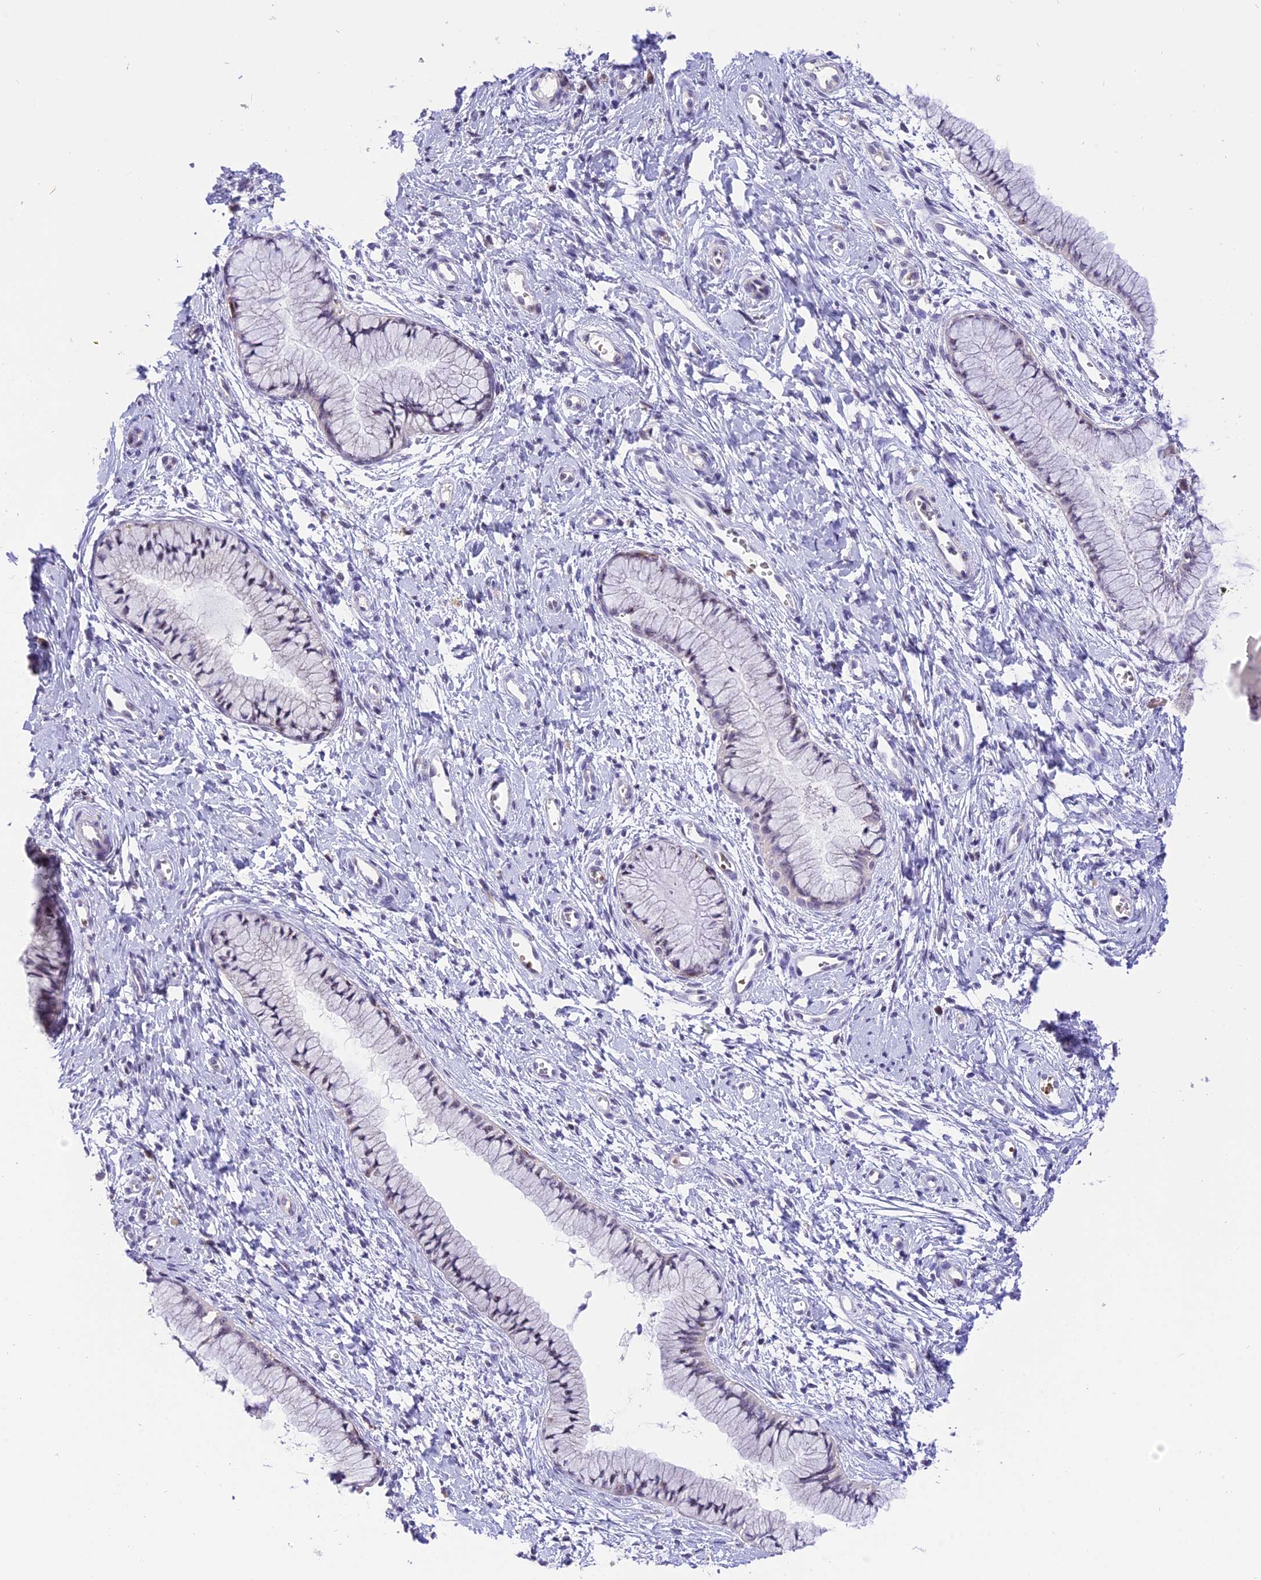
{"staining": {"intensity": "negative", "quantity": "none", "location": "none"}, "tissue": "cervix", "cell_type": "Glandular cells", "image_type": "normal", "snomed": [{"axis": "morphology", "description": "Normal tissue, NOS"}, {"axis": "topography", "description": "Cervix"}], "caption": "Immunohistochemistry micrograph of normal cervix: cervix stained with DAB exhibits no significant protein staining in glandular cells. (DAB (3,3'-diaminobenzidine) immunohistochemistry, high magnification).", "gene": "AHSP", "patient": {"sex": "female", "age": 42}}